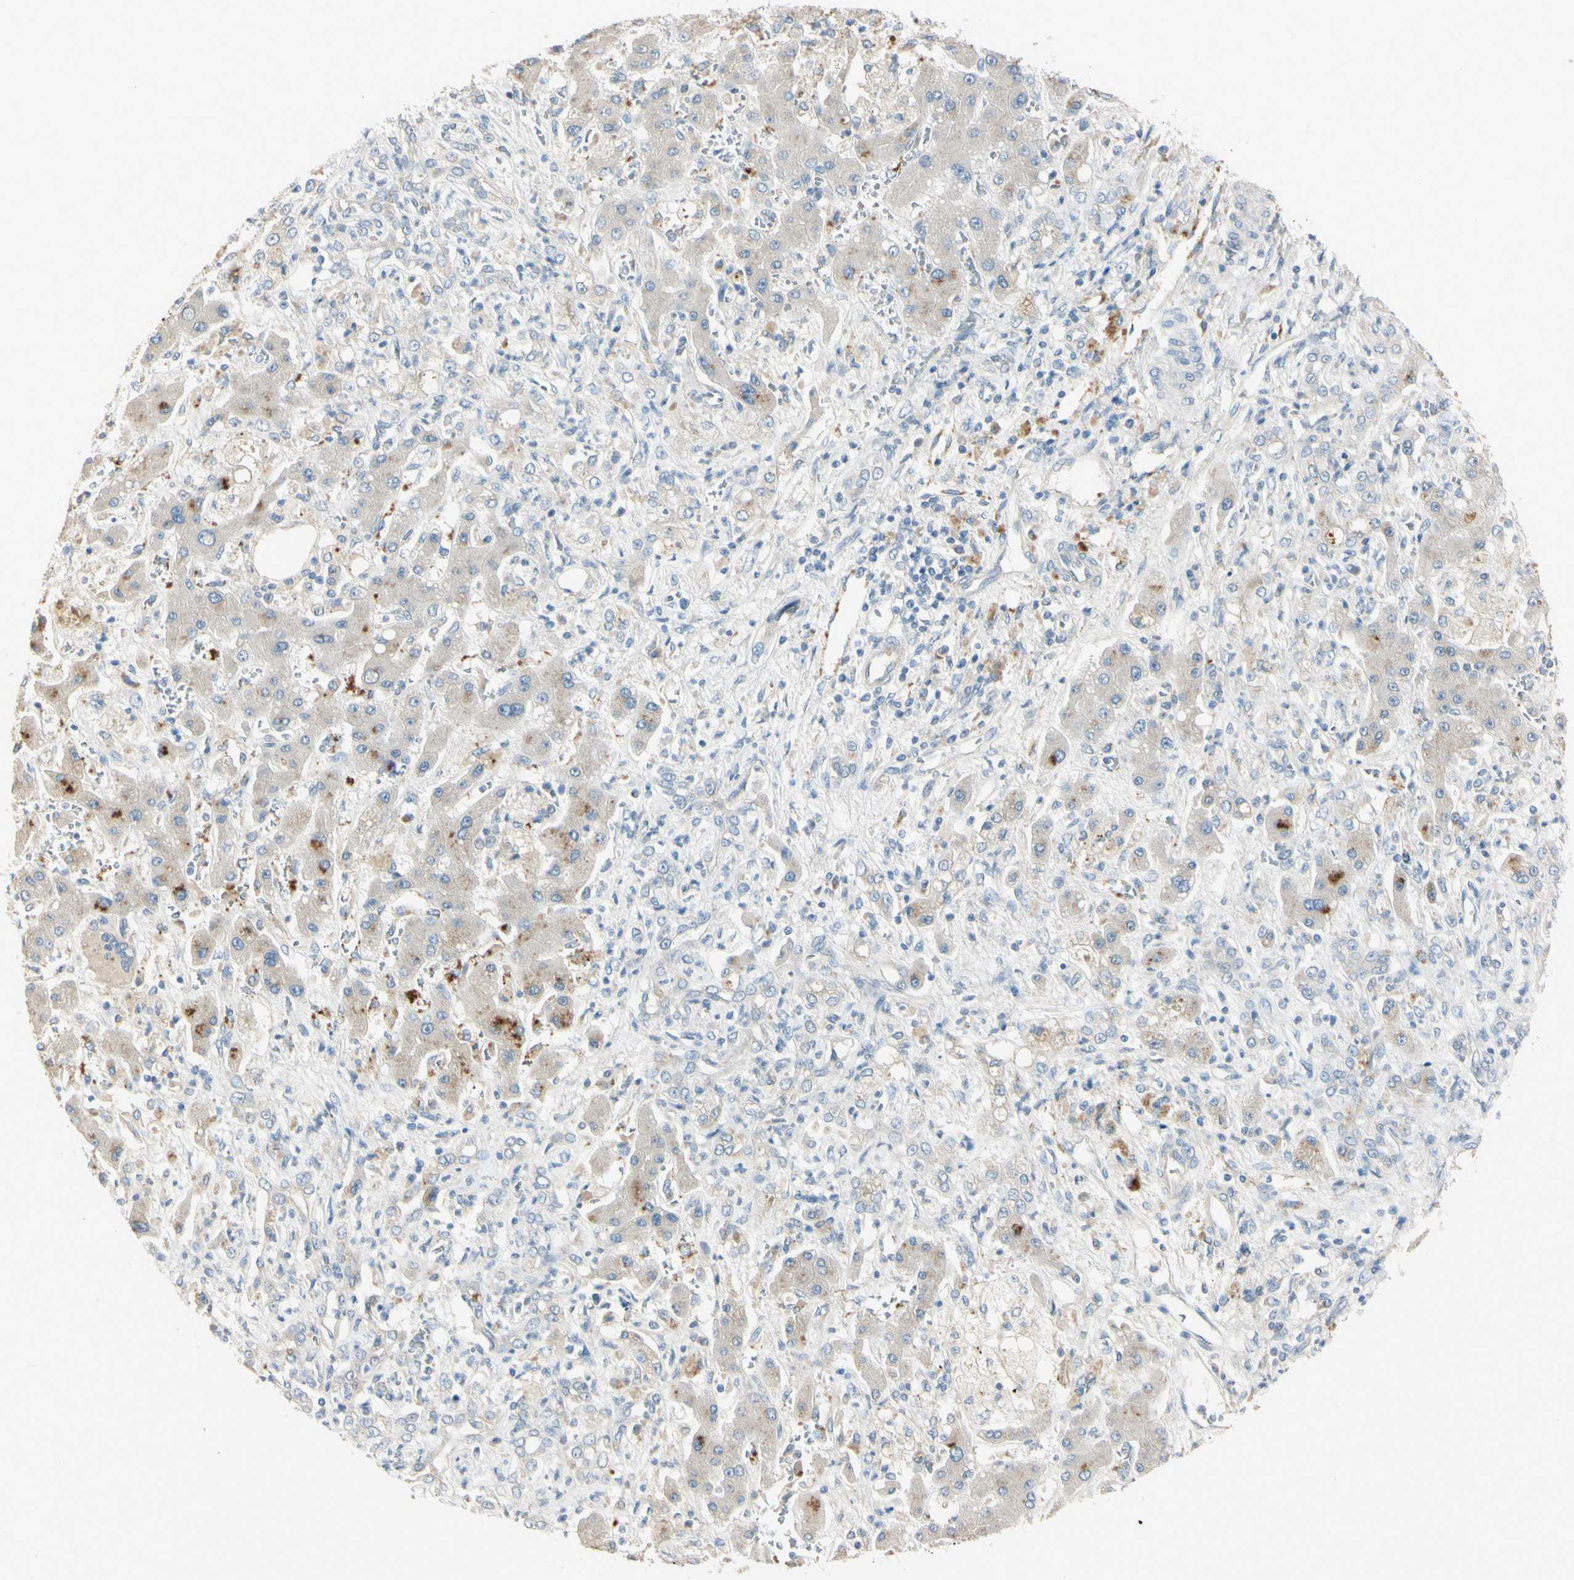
{"staining": {"intensity": "weak", "quantity": "<25%", "location": "cytoplasmic/membranous"}, "tissue": "liver cancer", "cell_type": "Tumor cells", "image_type": "cancer", "snomed": [{"axis": "morphology", "description": "Cholangiocarcinoma"}, {"axis": "topography", "description": "Liver"}], "caption": "Liver cancer was stained to show a protein in brown. There is no significant expression in tumor cells.", "gene": "AATK", "patient": {"sex": "male", "age": 50}}